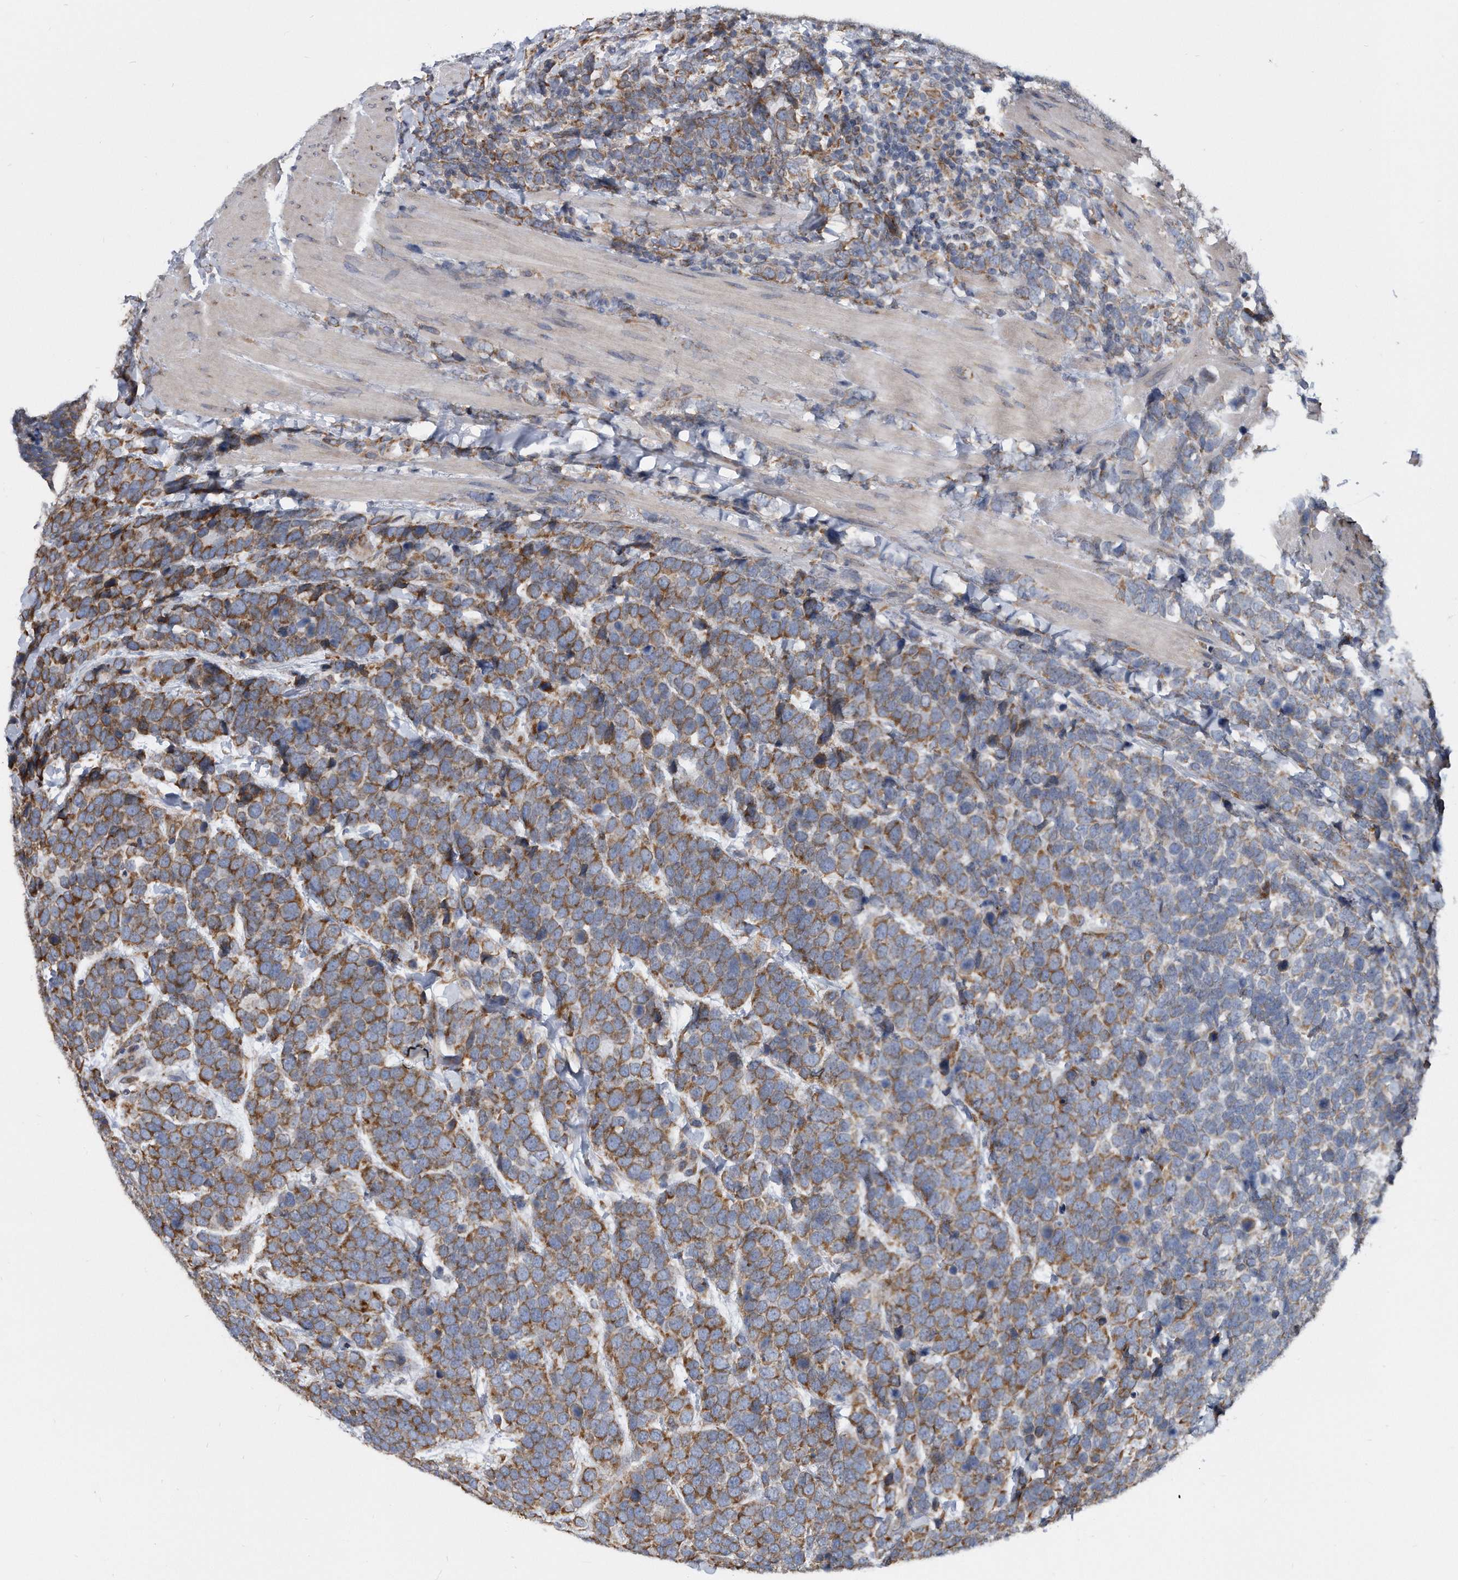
{"staining": {"intensity": "moderate", "quantity": "25%-75%", "location": "cytoplasmic/membranous"}, "tissue": "urothelial cancer", "cell_type": "Tumor cells", "image_type": "cancer", "snomed": [{"axis": "morphology", "description": "Urothelial carcinoma, High grade"}, {"axis": "topography", "description": "Urinary bladder"}], "caption": "Urothelial carcinoma (high-grade) stained with a protein marker reveals moderate staining in tumor cells.", "gene": "CCDC47", "patient": {"sex": "female", "age": 82}}